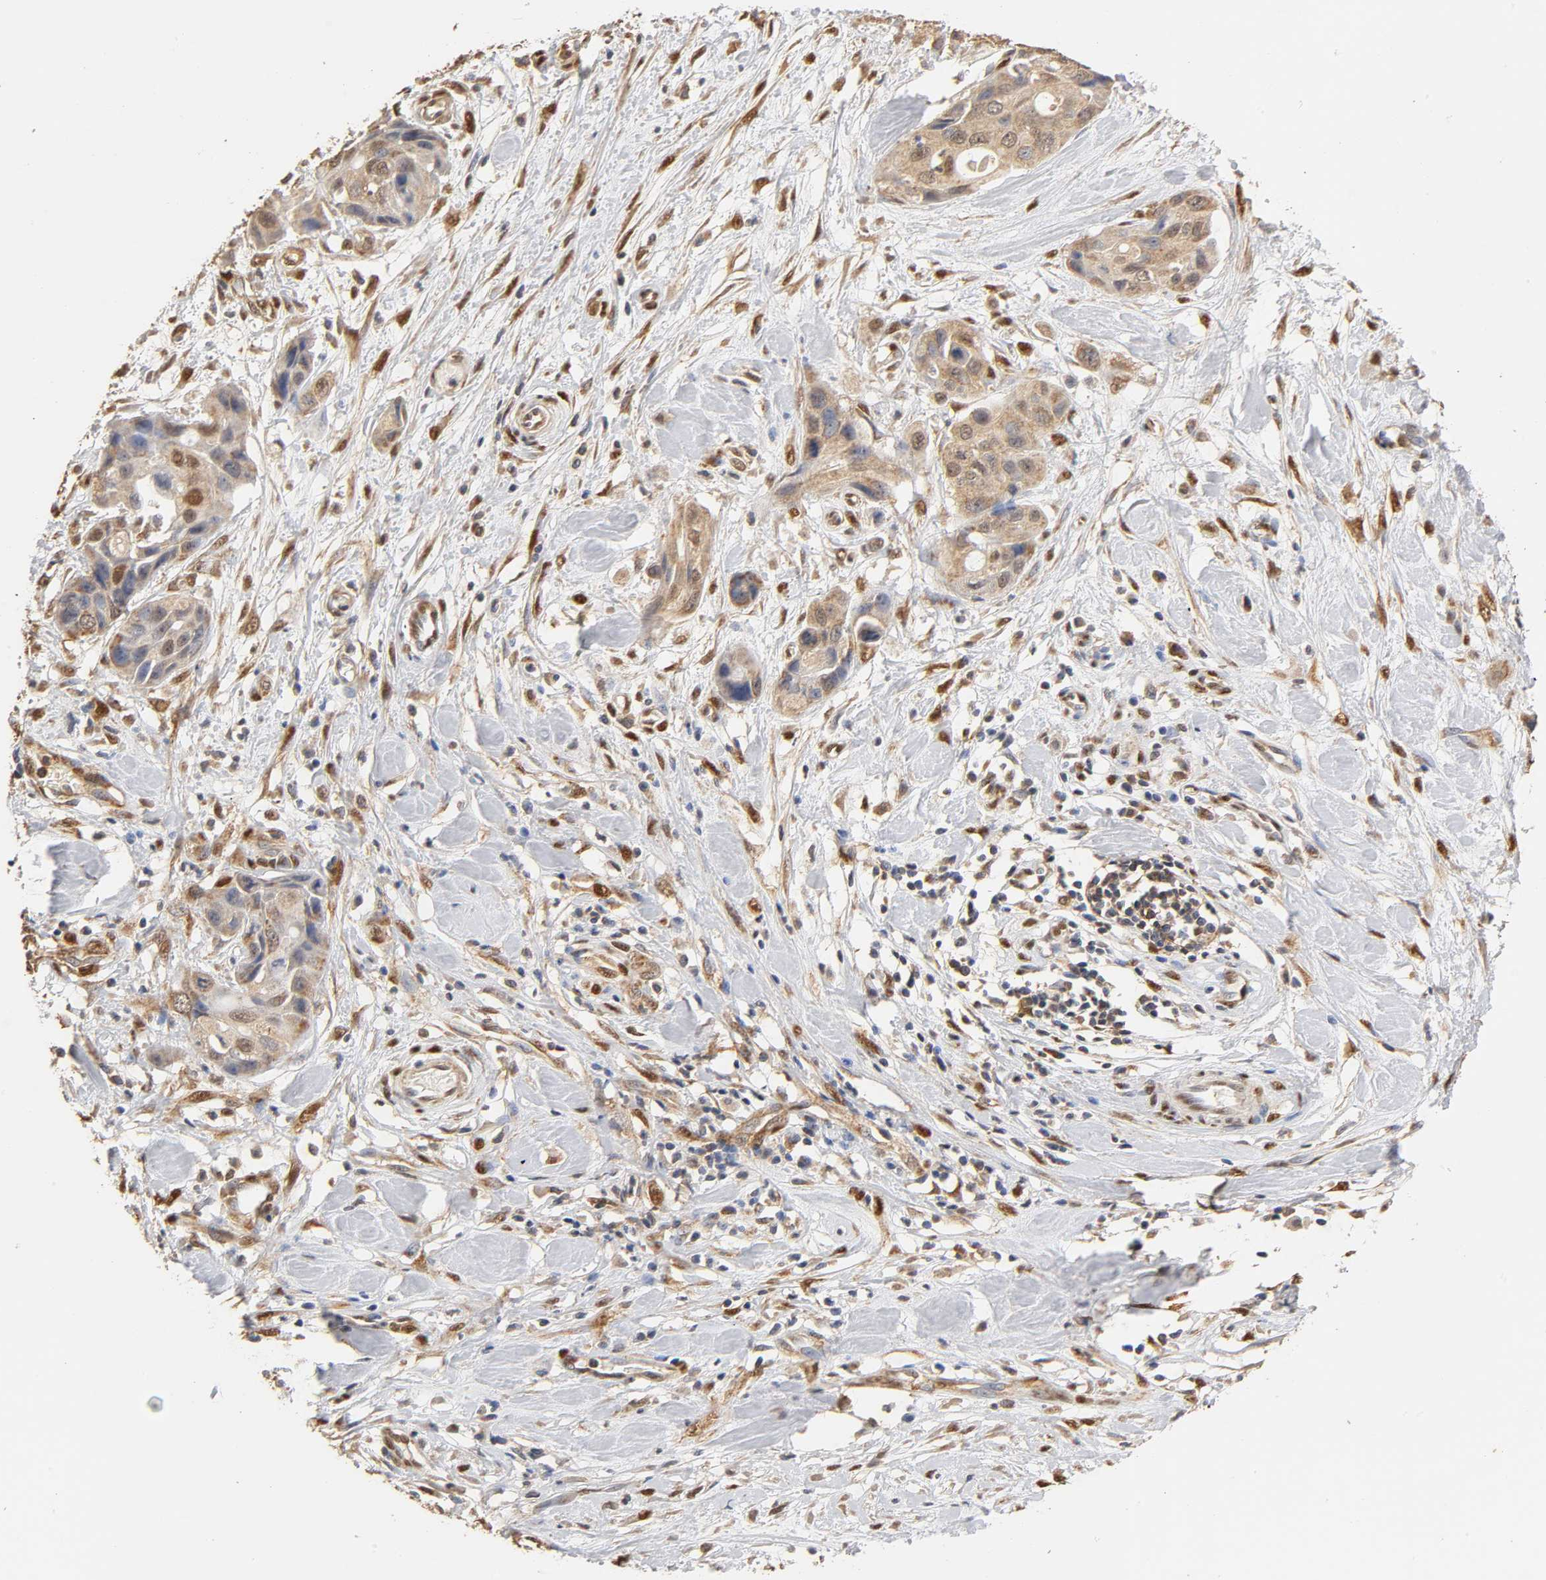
{"staining": {"intensity": "strong", "quantity": ">75%", "location": "cytoplasmic/membranous"}, "tissue": "pancreatic cancer", "cell_type": "Tumor cells", "image_type": "cancer", "snomed": [{"axis": "morphology", "description": "Adenocarcinoma, NOS"}, {"axis": "topography", "description": "Pancreas"}], "caption": "This photomicrograph shows pancreatic adenocarcinoma stained with immunohistochemistry (IHC) to label a protein in brown. The cytoplasmic/membranous of tumor cells show strong positivity for the protein. Nuclei are counter-stained blue.", "gene": "PKN1", "patient": {"sex": "female", "age": 60}}